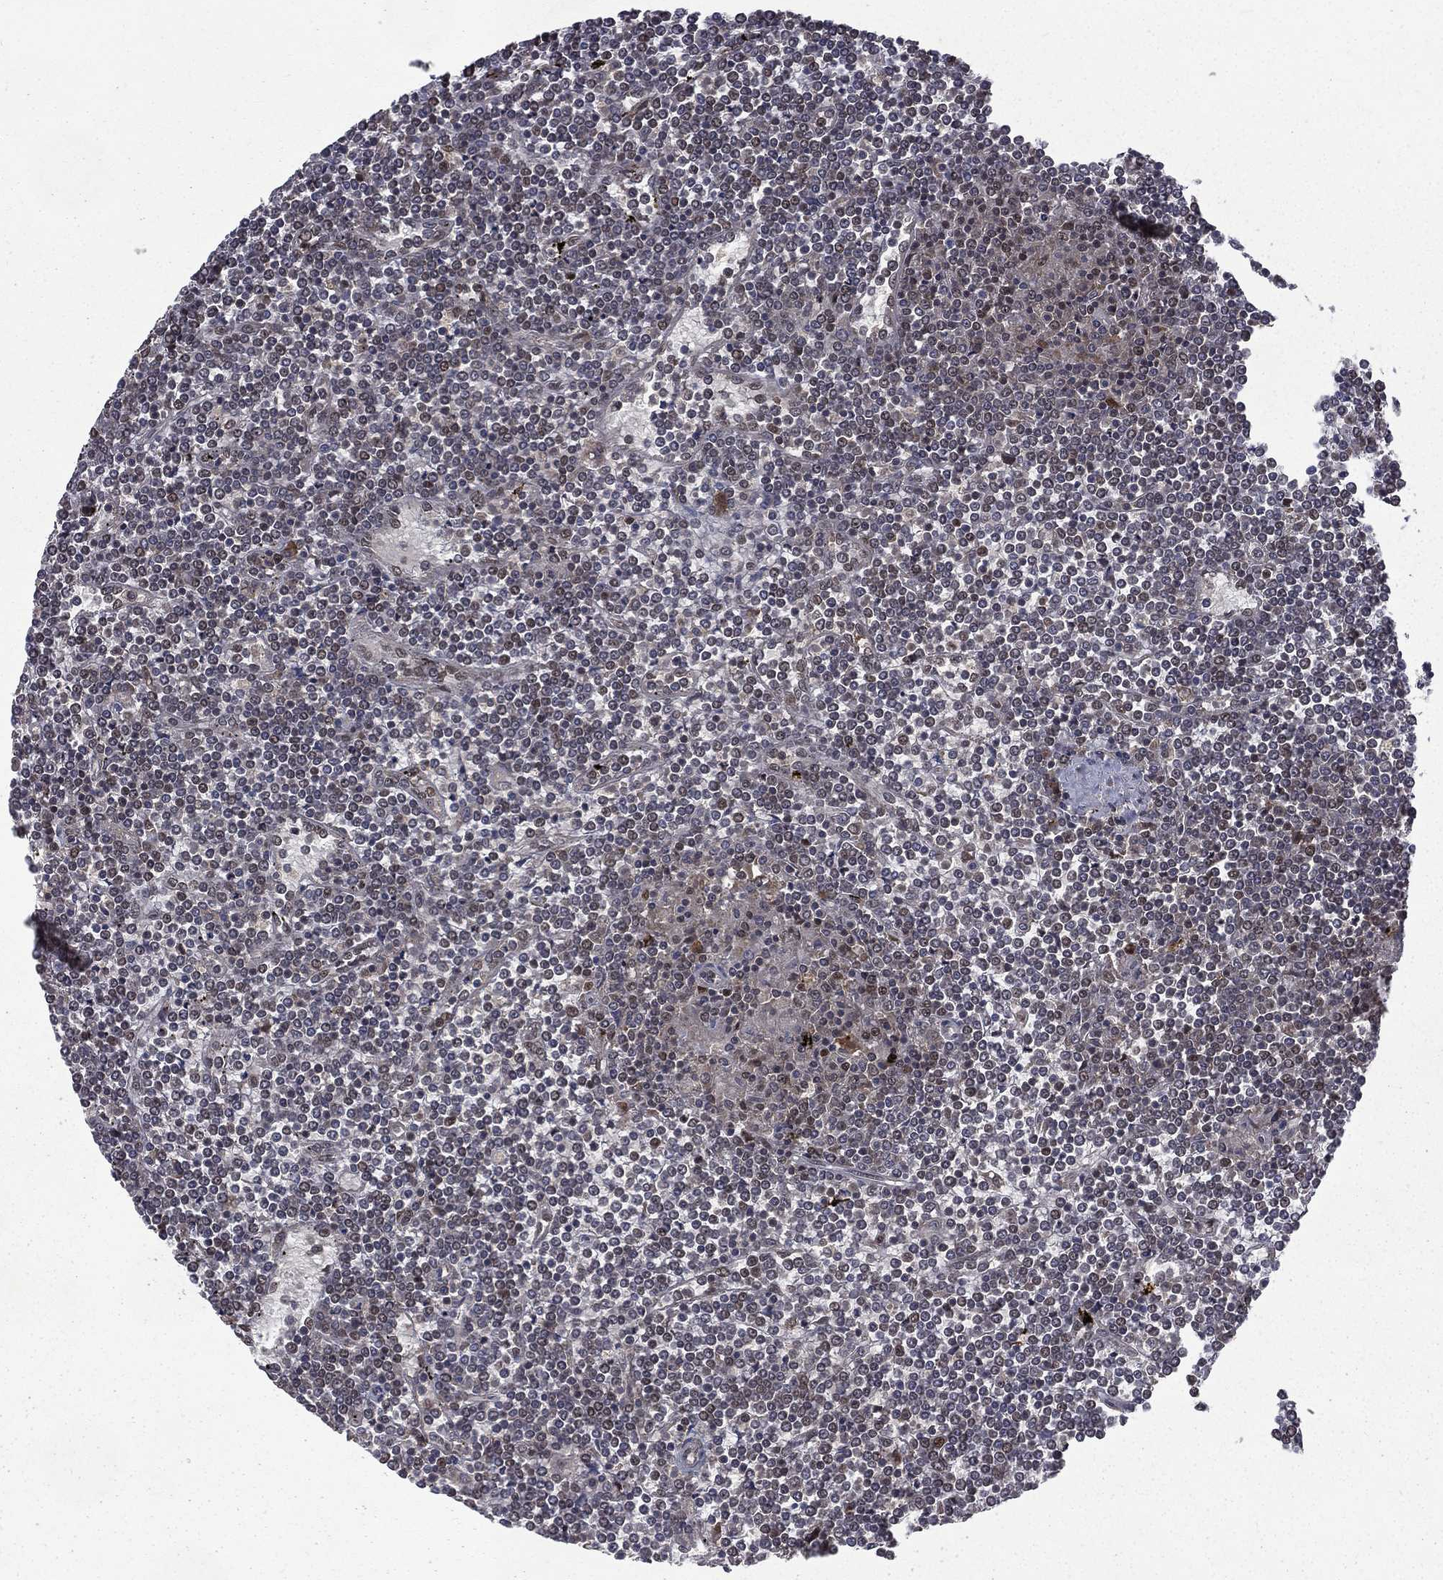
{"staining": {"intensity": "weak", "quantity": "<25%", "location": "nuclear"}, "tissue": "lymphoma", "cell_type": "Tumor cells", "image_type": "cancer", "snomed": [{"axis": "morphology", "description": "Malignant lymphoma, non-Hodgkin's type, Low grade"}, {"axis": "topography", "description": "Spleen"}], "caption": "The photomicrograph reveals no significant expression in tumor cells of malignant lymphoma, non-Hodgkin's type (low-grade).", "gene": "JMJD6", "patient": {"sex": "female", "age": 19}}